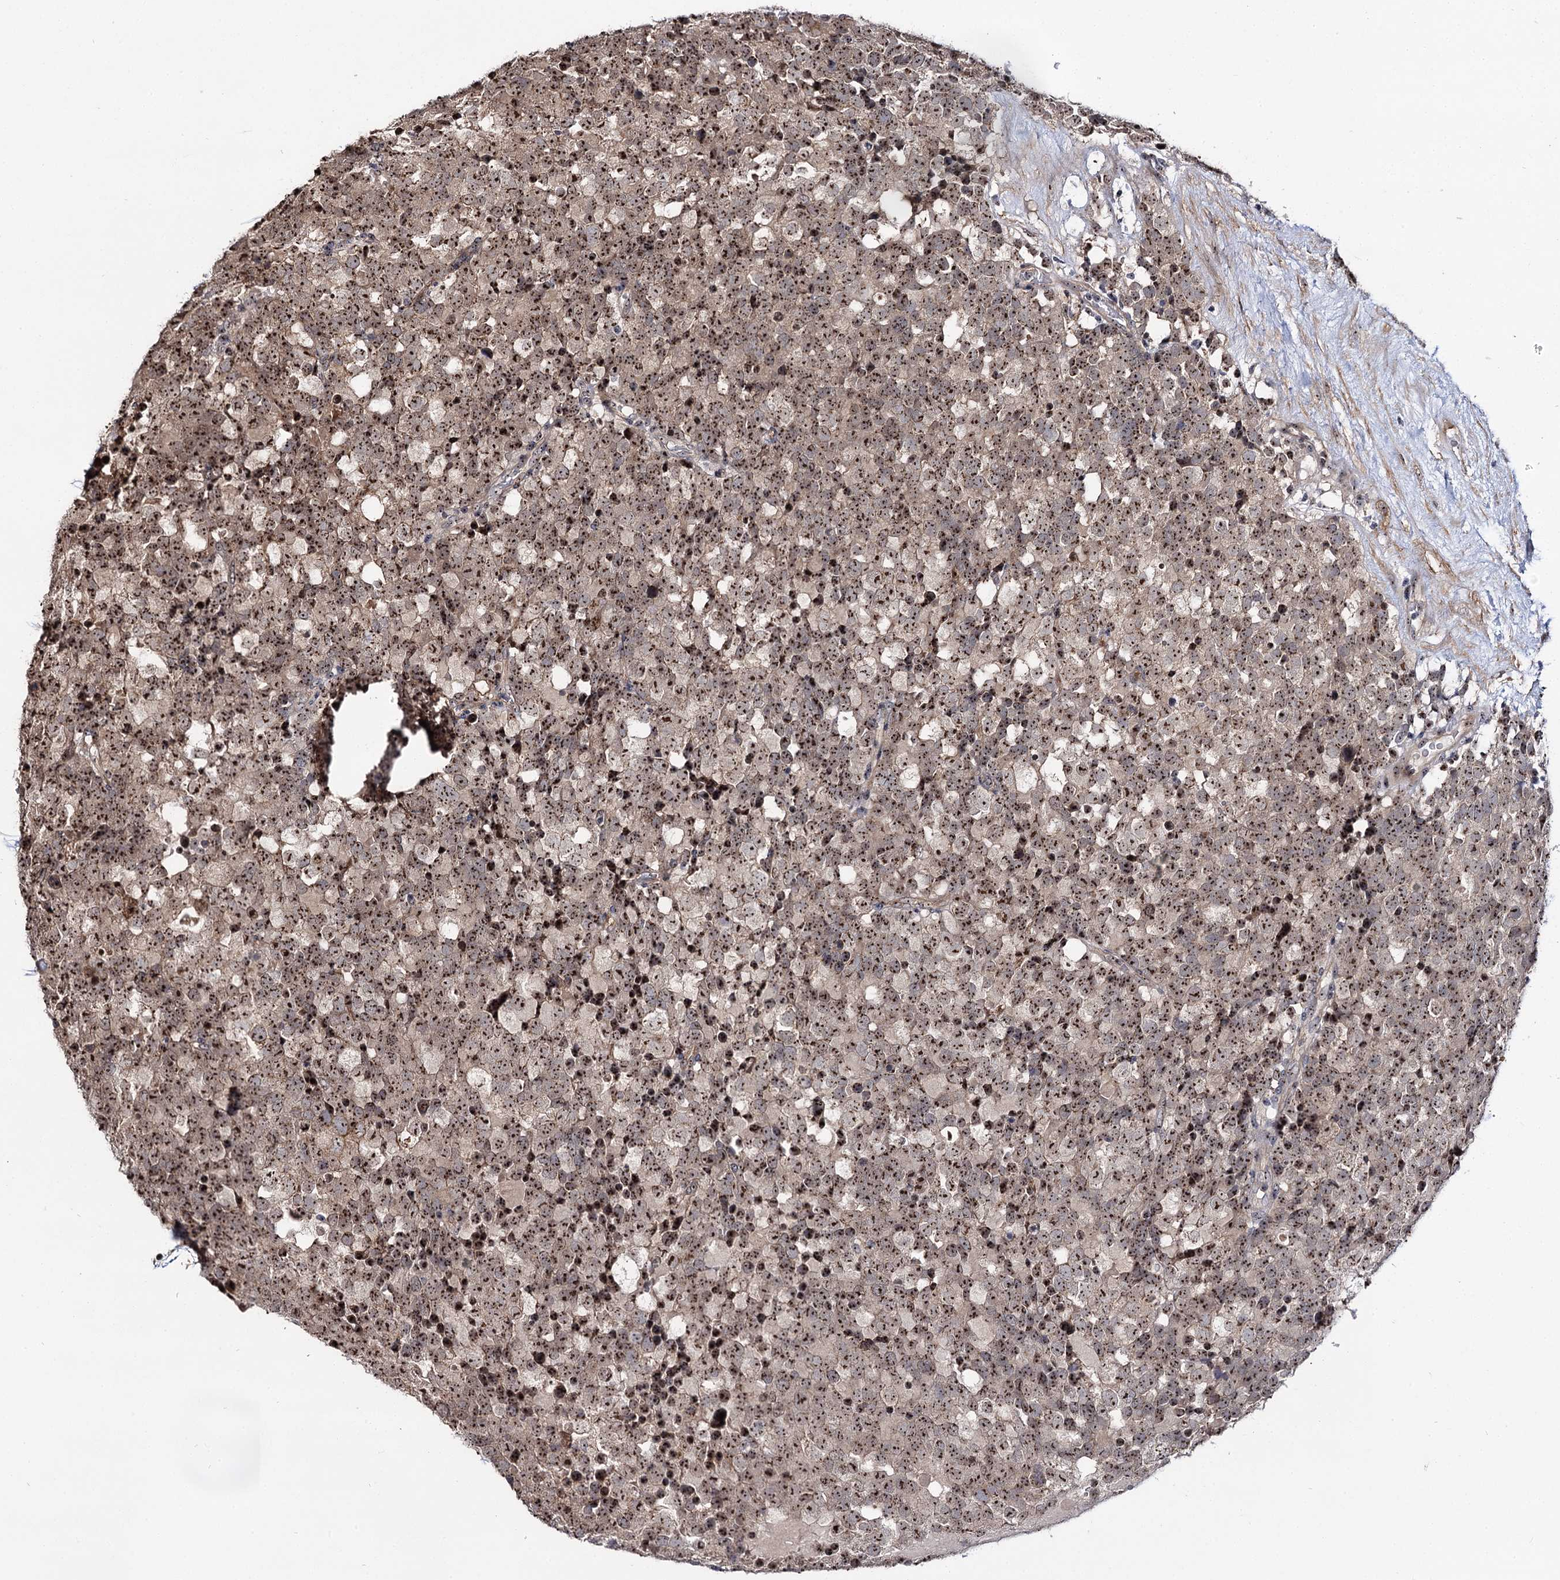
{"staining": {"intensity": "strong", "quantity": ">75%", "location": "nuclear"}, "tissue": "testis cancer", "cell_type": "Tumor cells", "image_type": "cancer", "snomed": [{"axis": "morphology", "description": "Seminoma, NOS"}, {"axis": "topography", "description": "Testis"}], "caption": "Seminoma (testis) was stained to show a protein in brown. There is high levels of strong nuclear staining in about >75% of tumor cells.", "gene": "SUPT20H", "patient": {"sex": "male", "age": 71}}